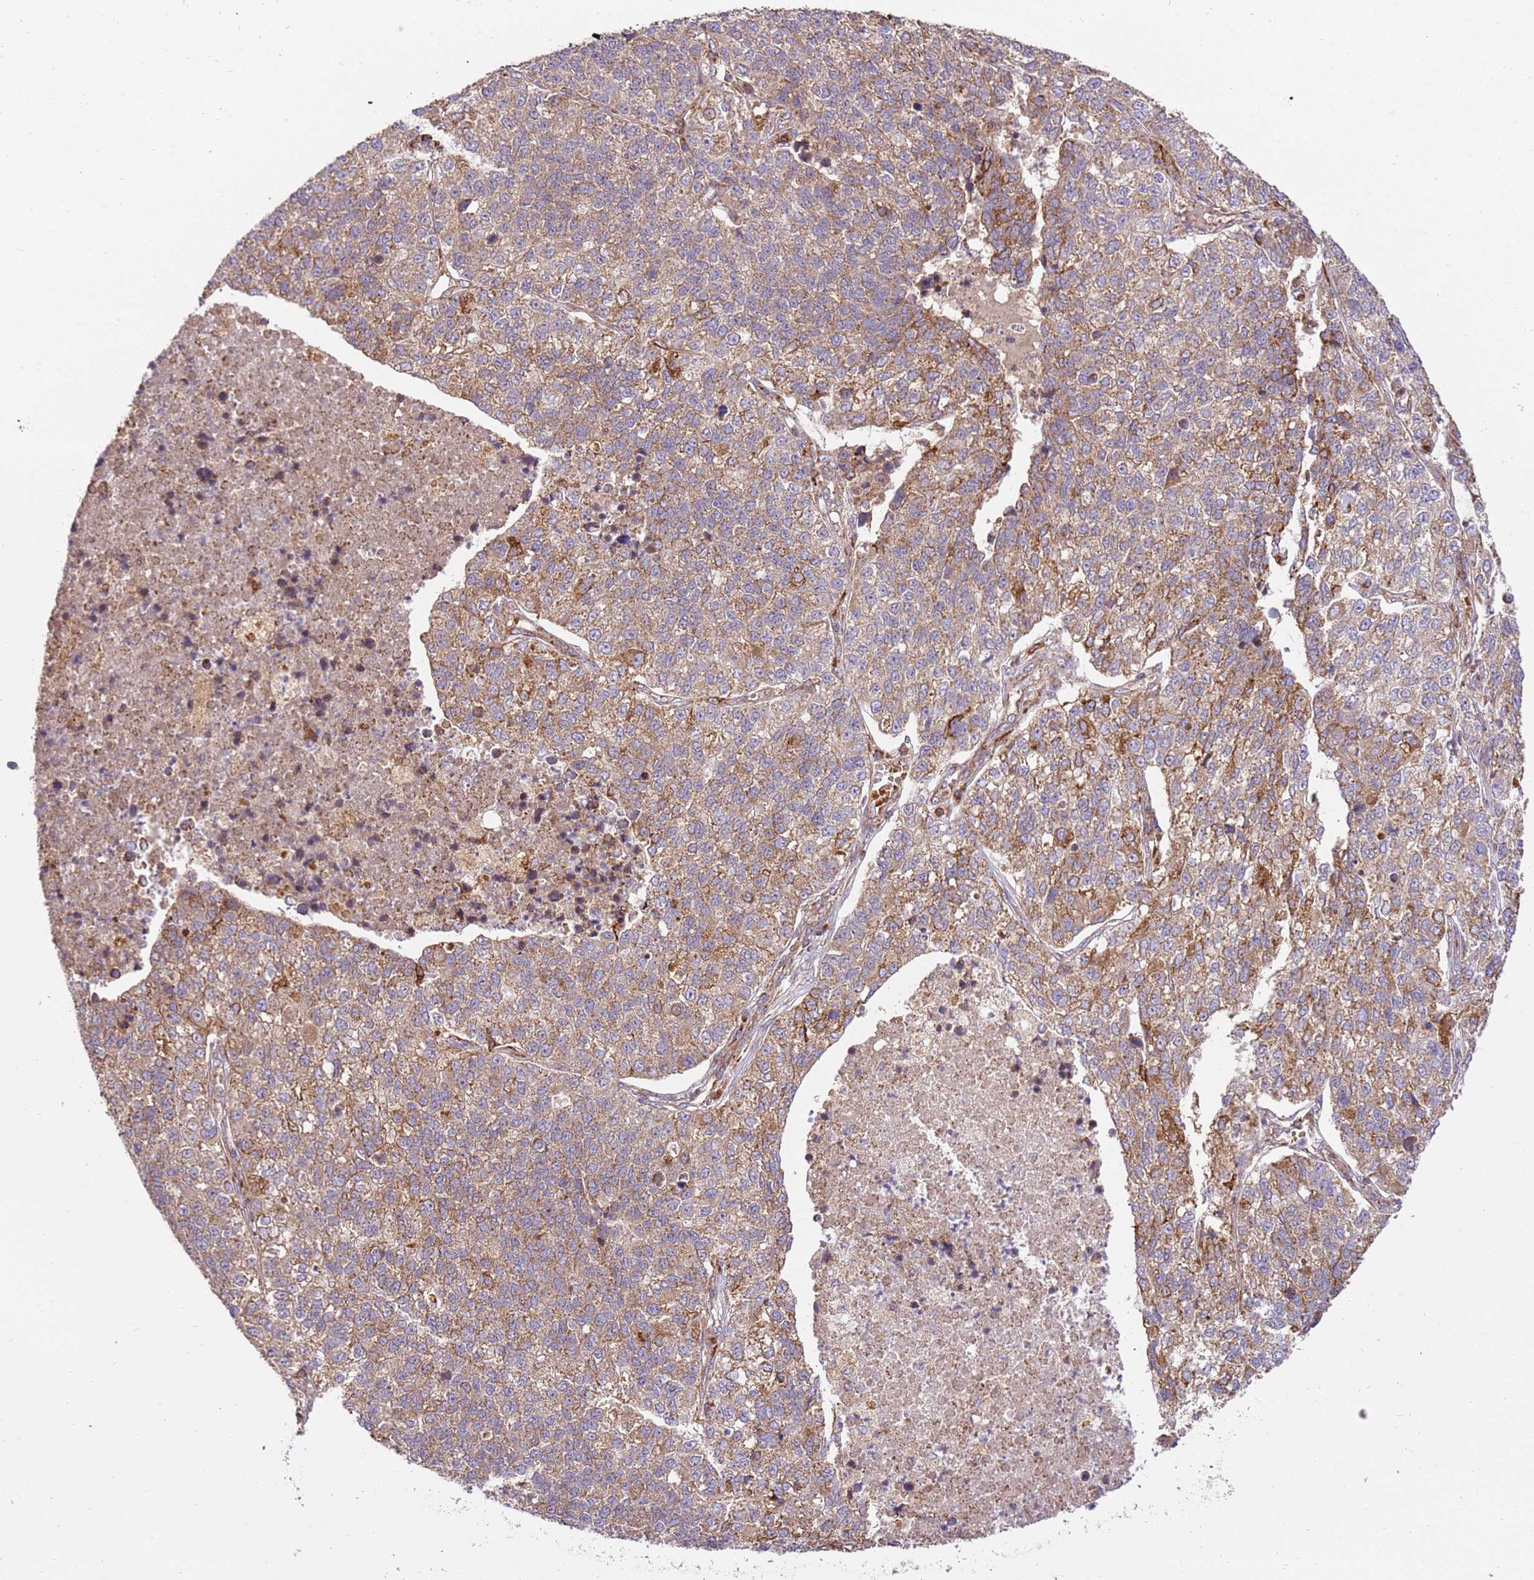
{"staining": {"intensity": "moderate", "quantity": "25%-75%", "location": "cytoplasmic/membranous"}, "tissue": "lung cancer", "cell_type": "Tumor cells", "image_type": "cancer", "snomed": [{"axis": "morphology", "description": "Adenocarcinoma, NOS"}, {"axis": "topography", "description": "Lung"}], "caption": "A histopathology image showing moderate cytoplasmic/membranous staining in approximately 25%-75% of tumor cells in lung cancer, as visualized by brown immunohistochemical staining.", "gene": "SPATA2L", "patient": {"sex": "male", "age": 49}}